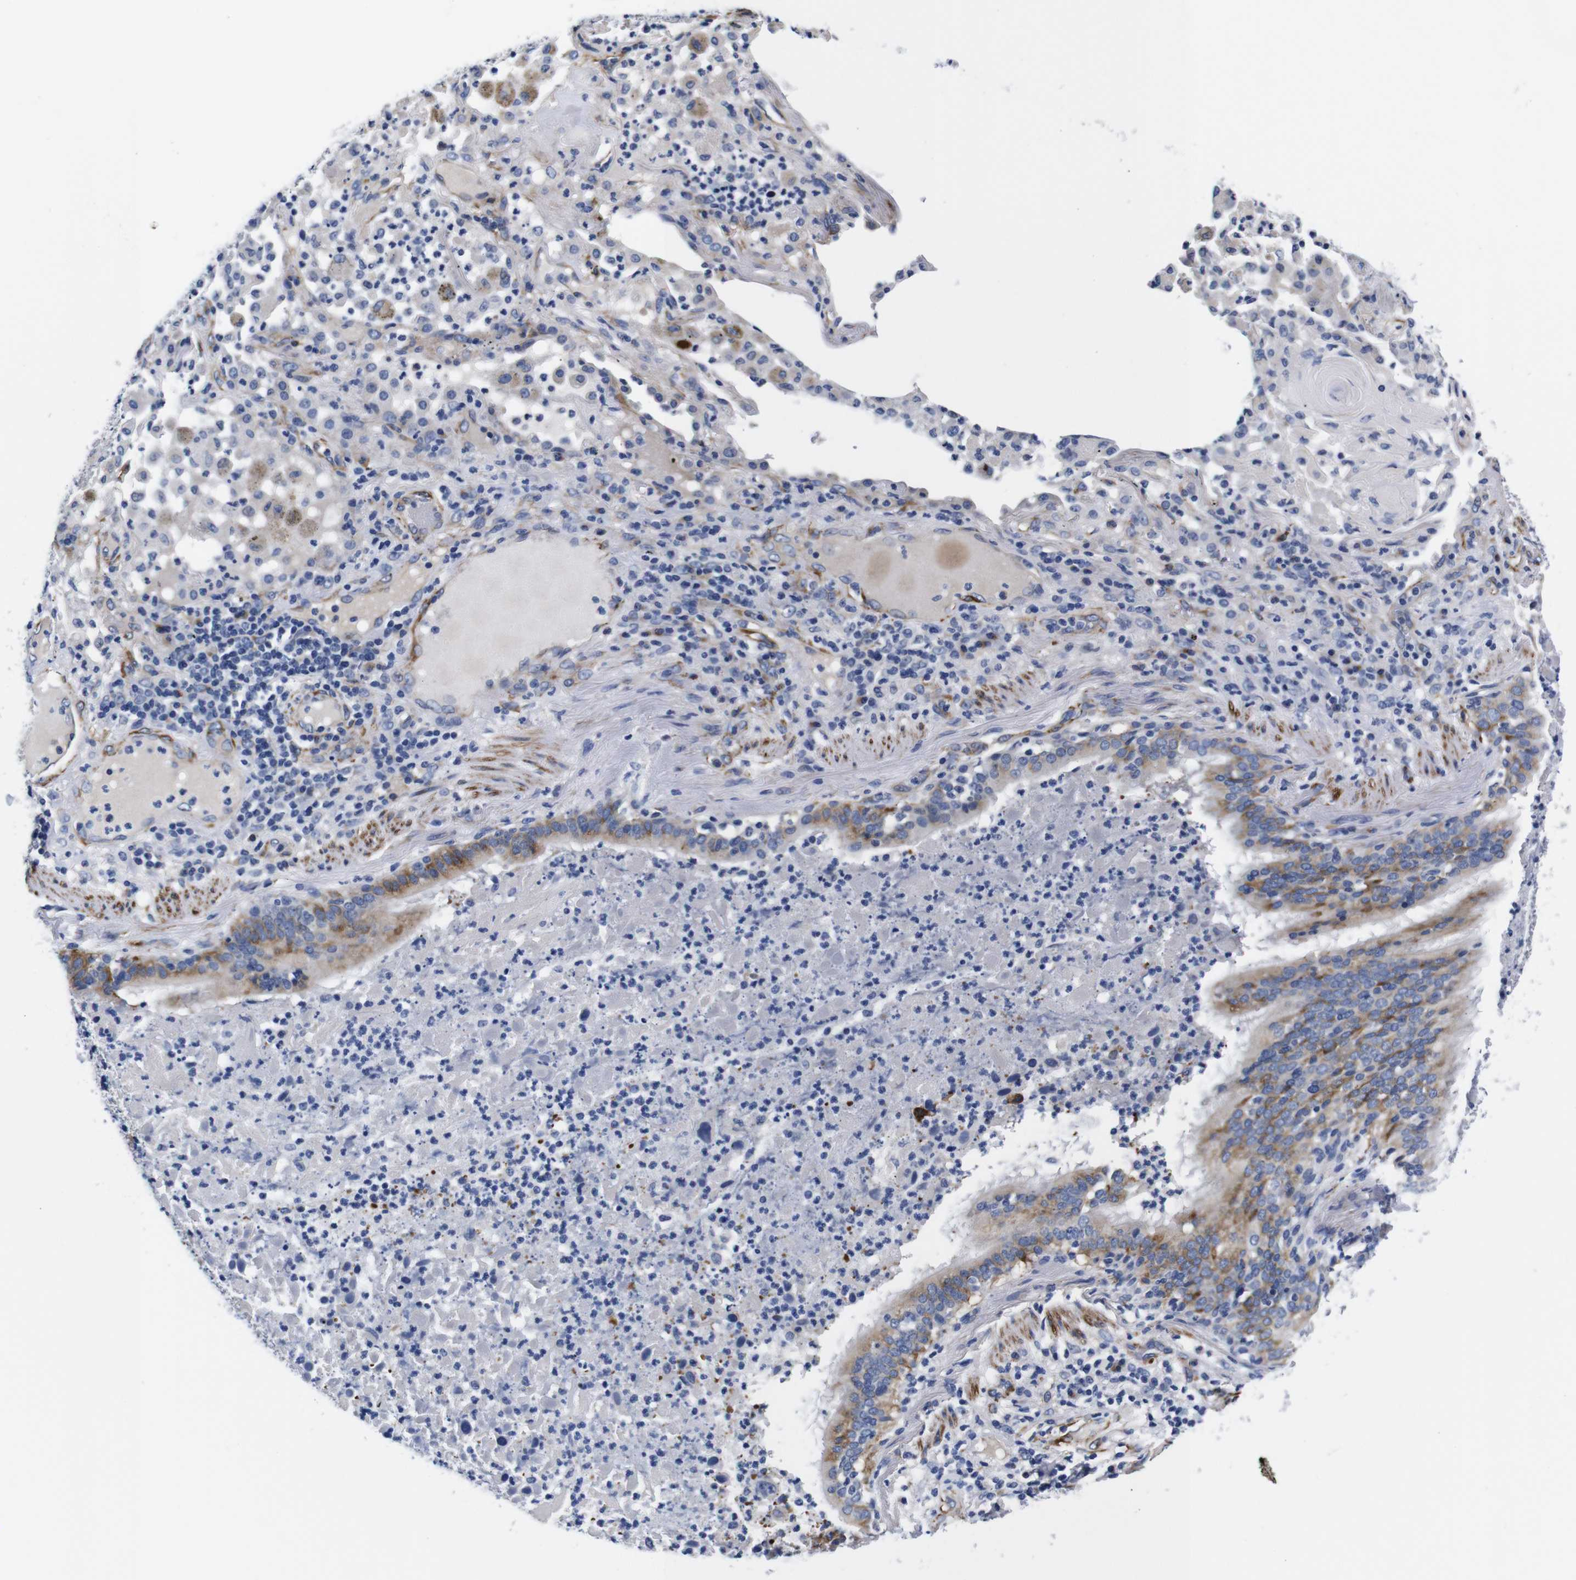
{"staining": {"intensity": "moderate", "quantity": "25%-75%", "location": "cytoplasmic/membranous"}, "tissue": "lung cancer", "cell_type": "Tumor cells", "image_type": "cancer", "snomed": [{"axis": "morphology", "description": "Squamous cell carcinoma, NOS"}, {"axis": "topography", "description": "Lung"}], "caption": "Brown immunohistochemical staining in lung cancer (squamous cell carcinoma) displays moderate cytoplasmic/membranous positivity in about 25%-75% of tumor cells.", "gene": "LRIG1", "patient": {"sex": "male", "age": 57}}